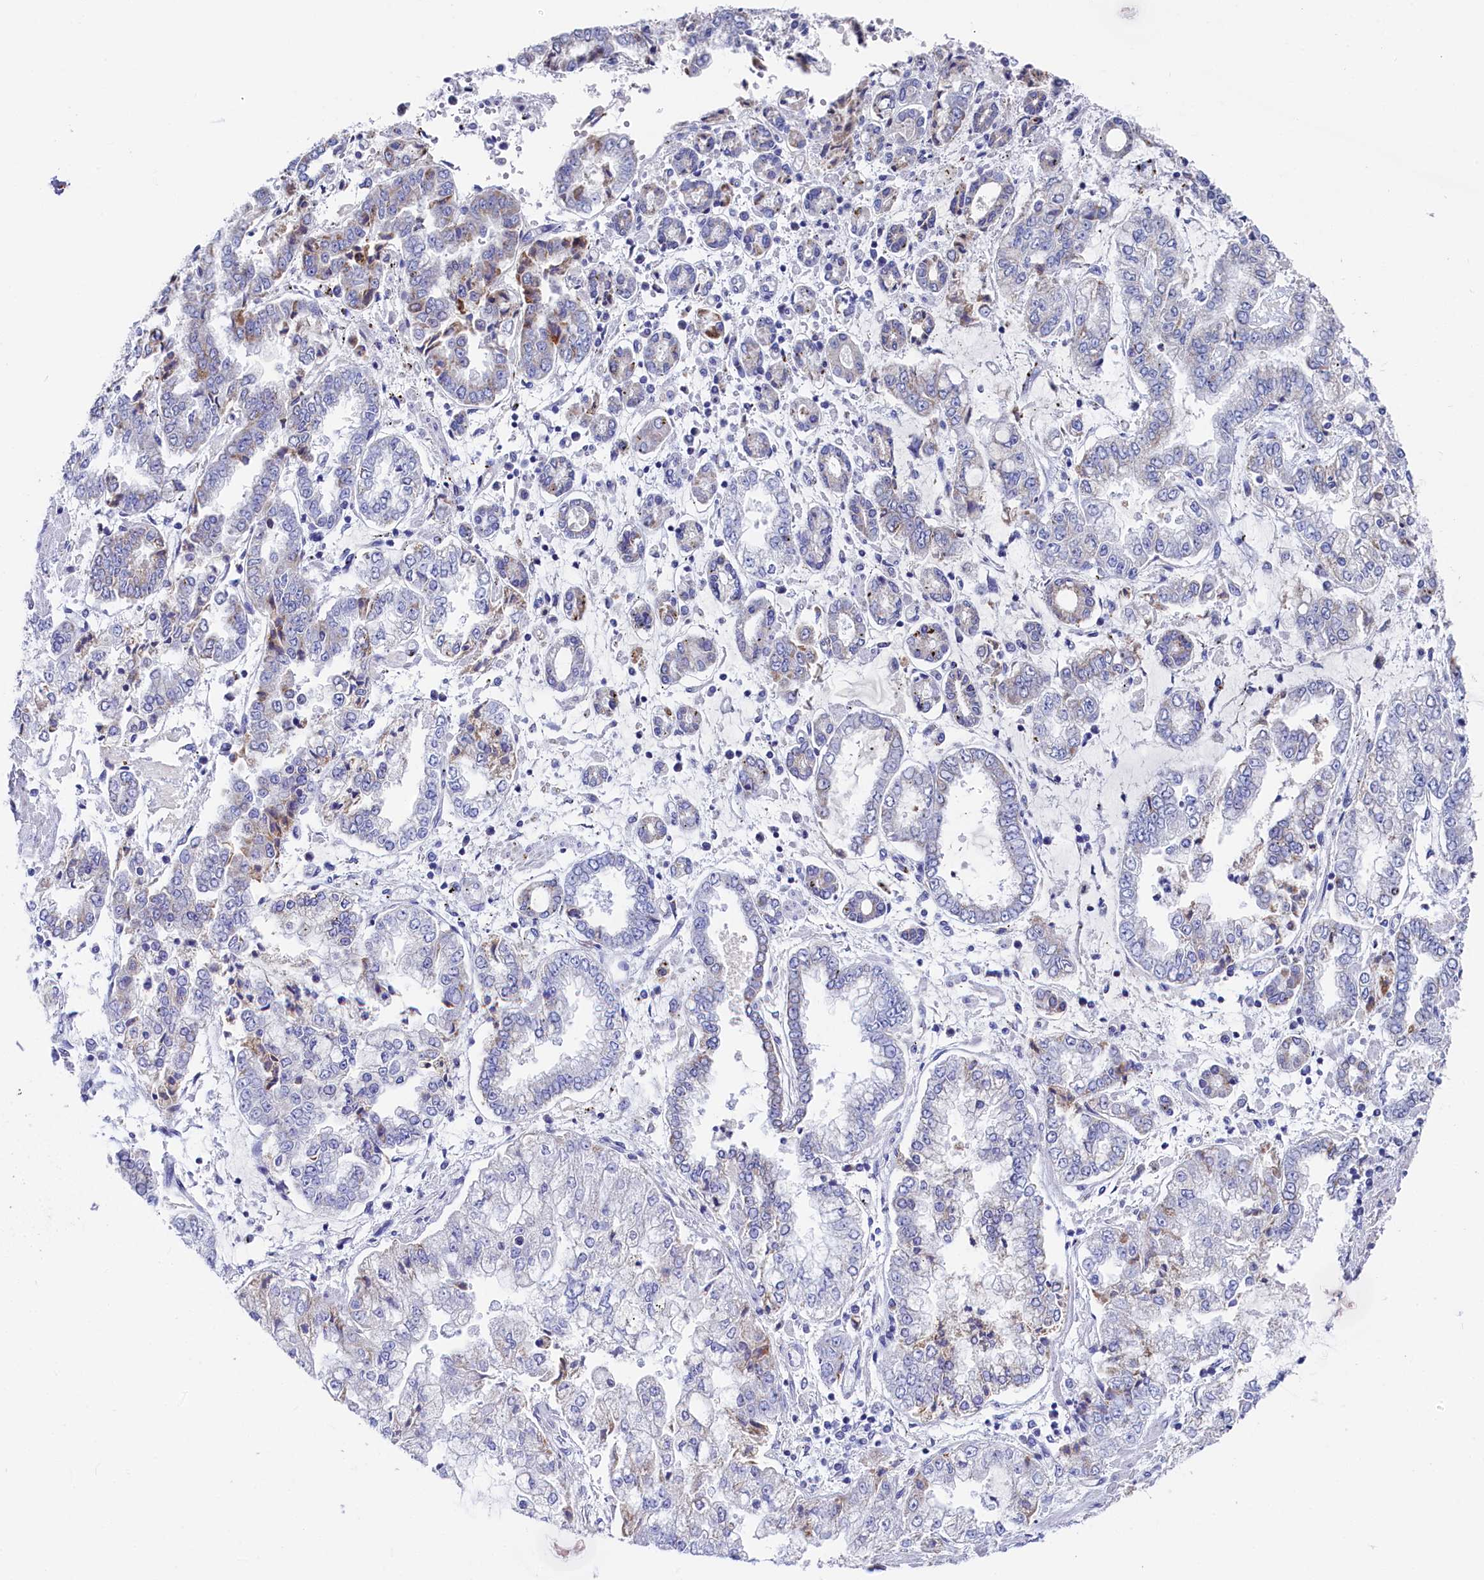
{"staining": {"intensity": "negative", "quantity": "none", "location": "none"}, "tissue": "stomach cancer", "cell_type": "Tumor cells", "image_type": "cancer", "snomed": [{"axis": "morphology", "description": "Adenocarcinoma, NOS"}, {"axis": "topography", "description": "Stomach"}], "caption": "This is a micrograph of IHC staining of stomach cancer, which shows no staining in tumor cells. (DAB (3,3'-diaminobenzidine) immunohistochemistry visualized using brightfield microscopy, high magnification).", "gene": "MMAB", "patient": {"sex": "male", "age": 76}}